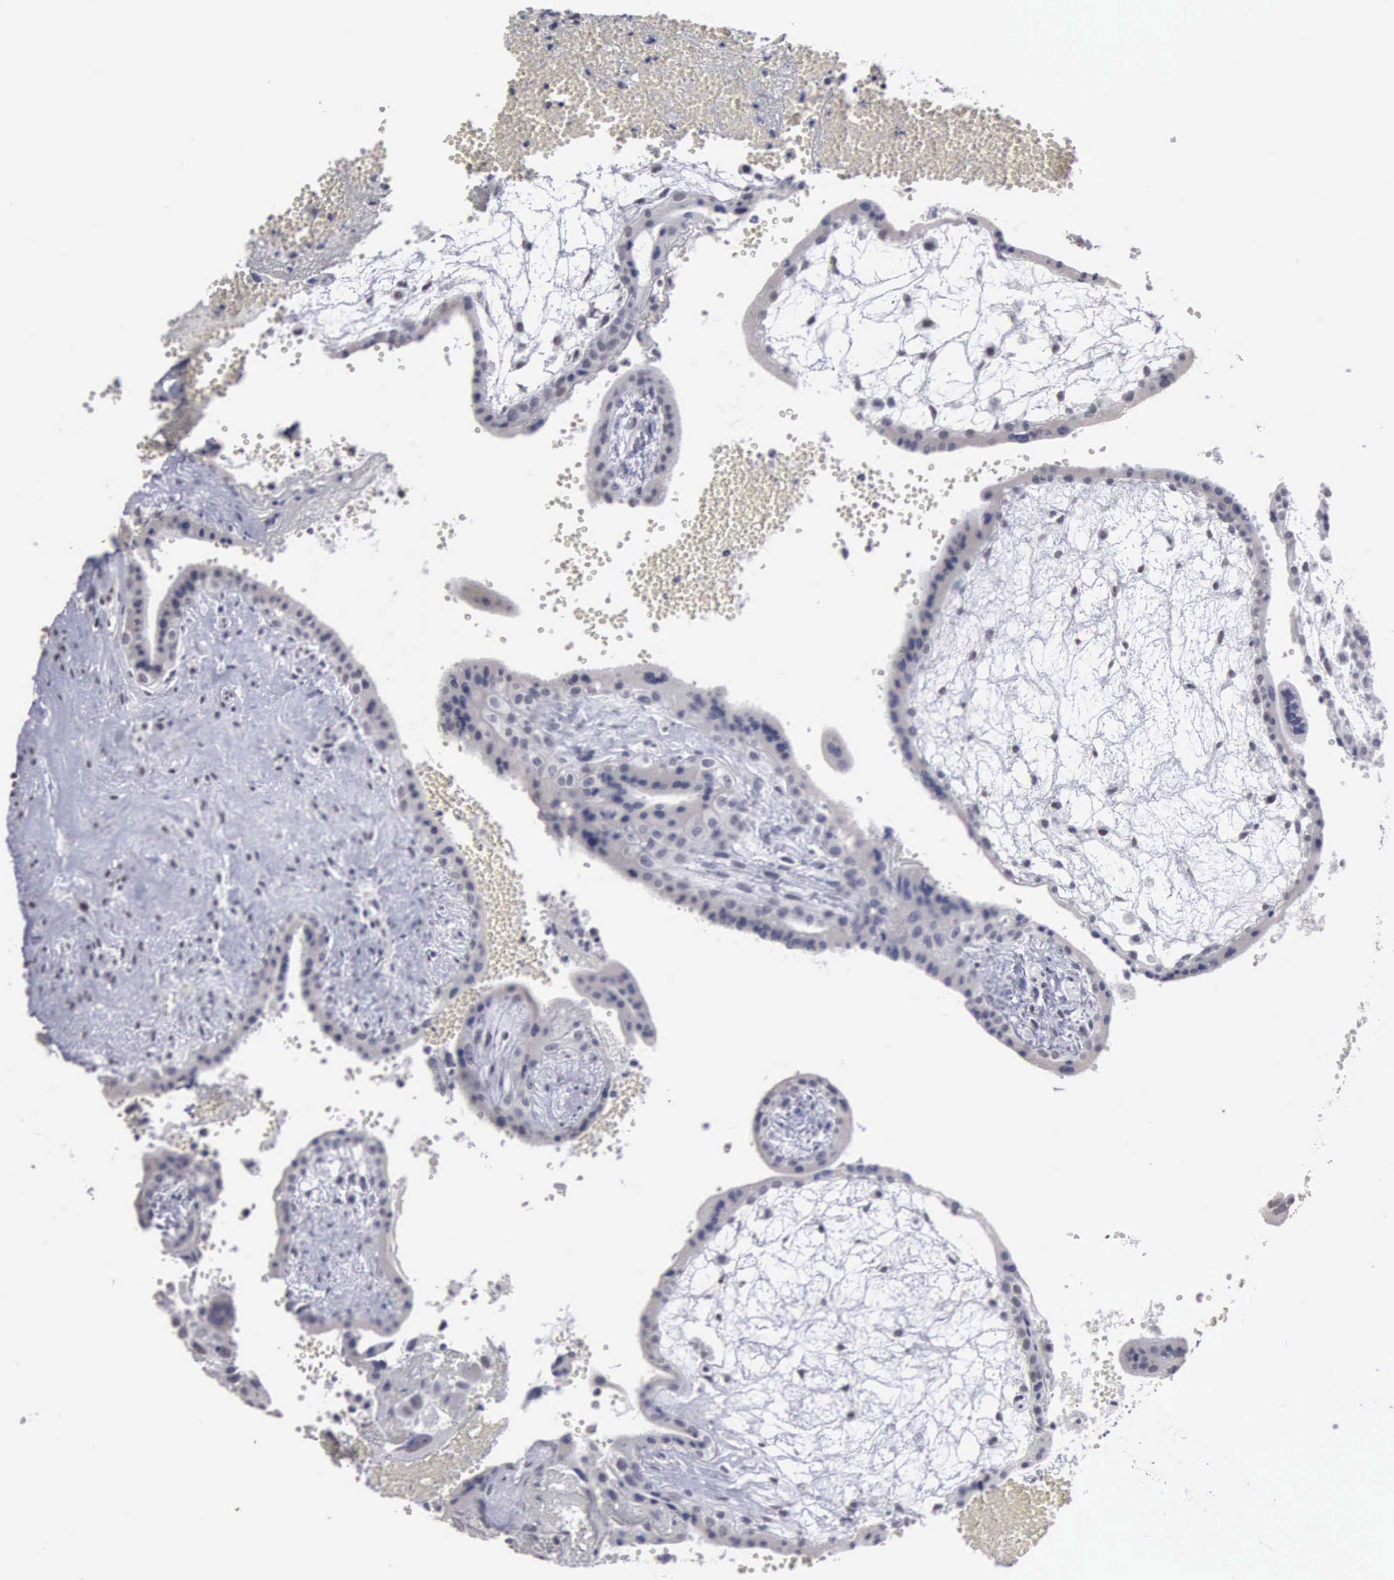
{"staining": {"intensity": "weak", "quantity": ">75%", "location": "nuclear"}, "tissue": "placenta", "cell_type": "Decidual cells", "image_type": "normal", "snomed": [{"axis": "morphology", "description": "Normal tissue, NOS"}, {"axis": "topography", "description": "Placenta"}], "caption": "Protein expression analysis of unremarkable placenta demonstrates weak nuclear positivity in about >75% of decidual cells.", "gene": "UPB1", "patient": {"sex": "female", "age": 30}}